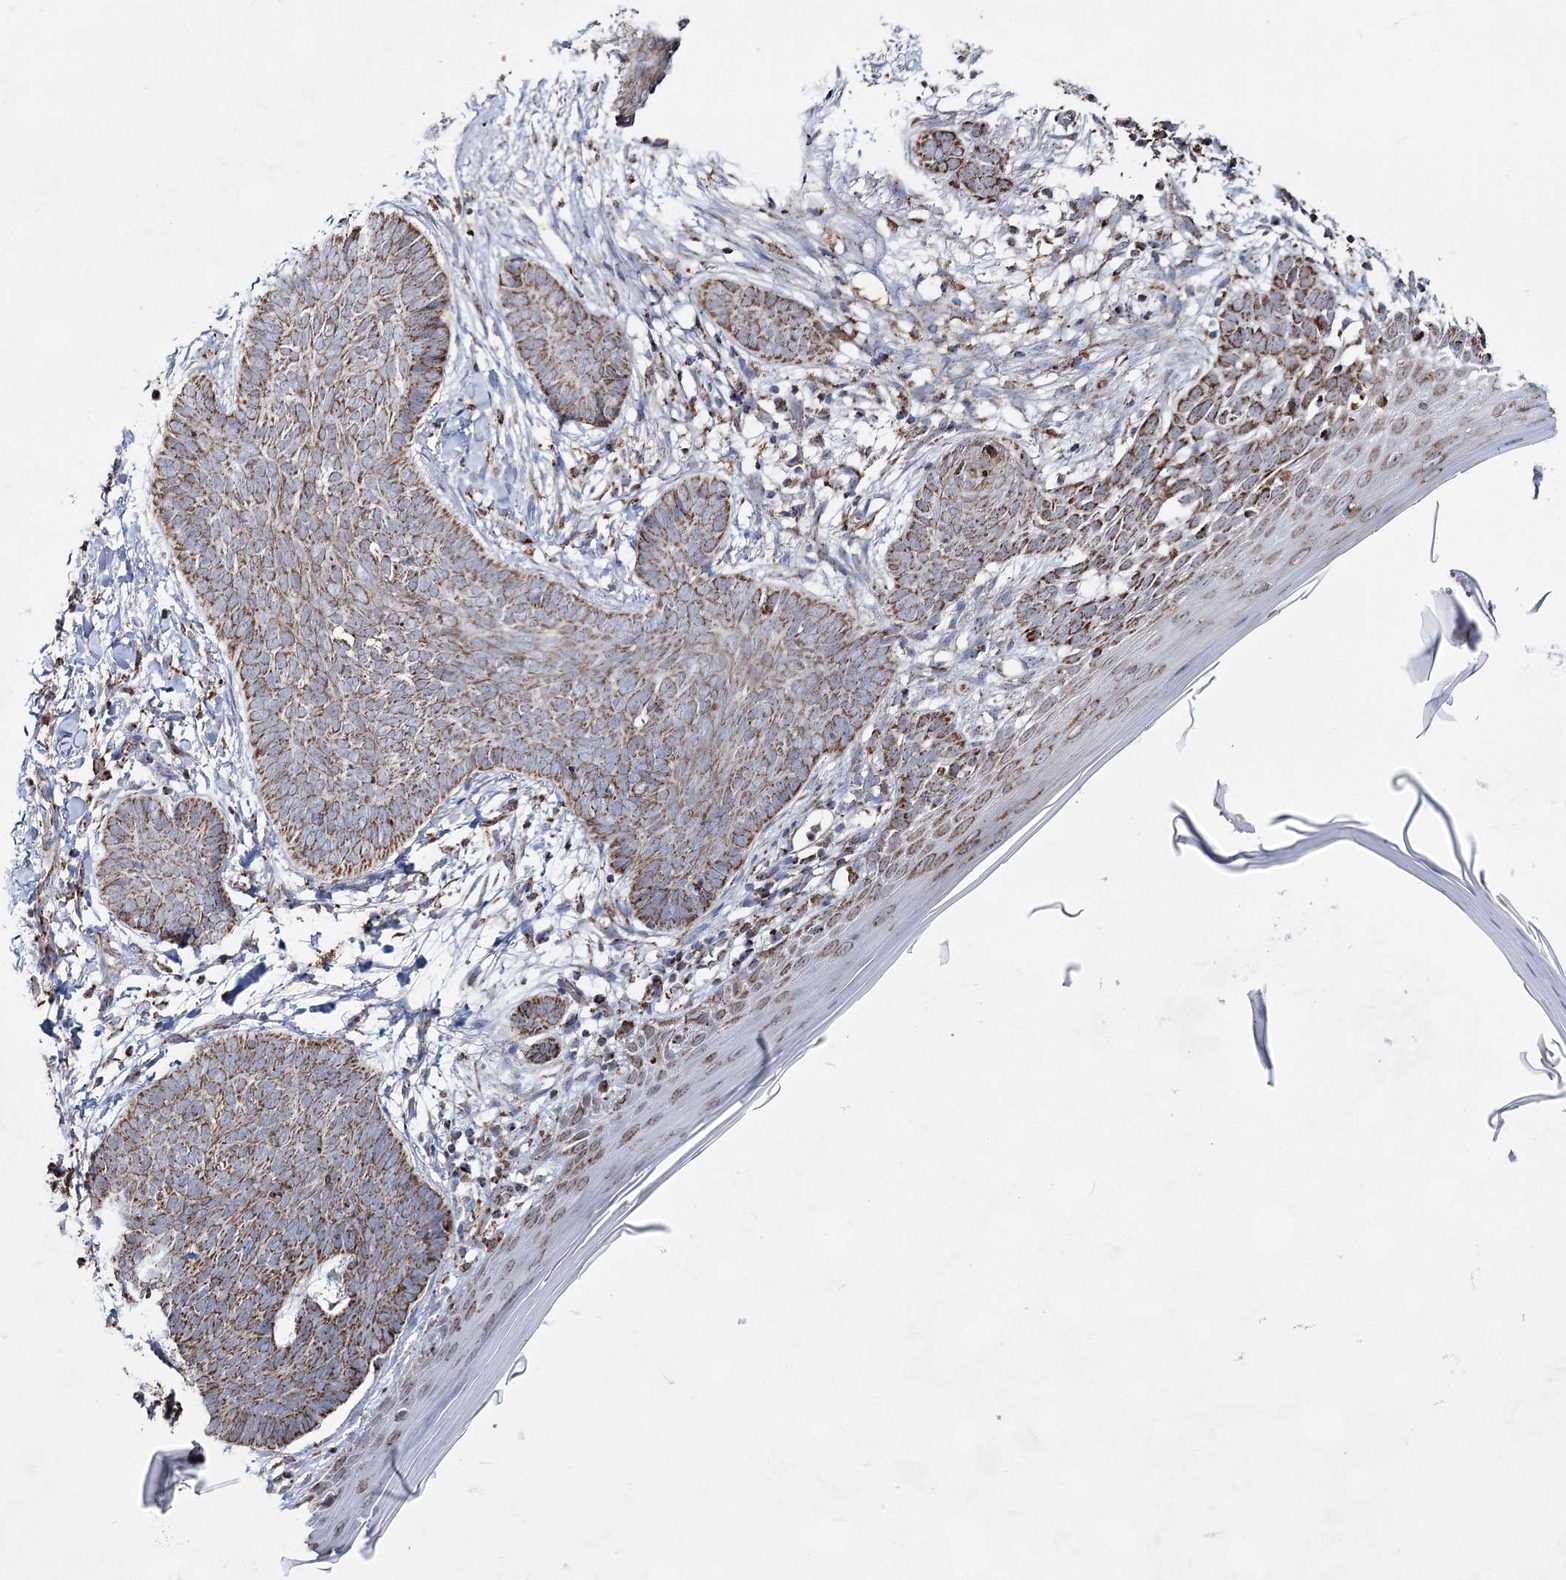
{"staining": {"intensity": "moderate", "quantity": ">75%", "location": "cytoplasmic/membranous"}, "tissue": "skin cancer", "cell_type": "Tumor cells", "image_type": "cancer", "snomed": [{"axis": "morphology", "description": "Normal tissue, NOS"}, {"axis": "morphology", "description": "Basal cell carcinoma"}, {"axis": "topography", "description": "Skin"}], "caption": "Human skin basal cell carcinoma stained with a protein marker reveals moderate staining in tumor cells.", "gene": "CWF19L1", "patient": {"sex": "male", "age": 50}}